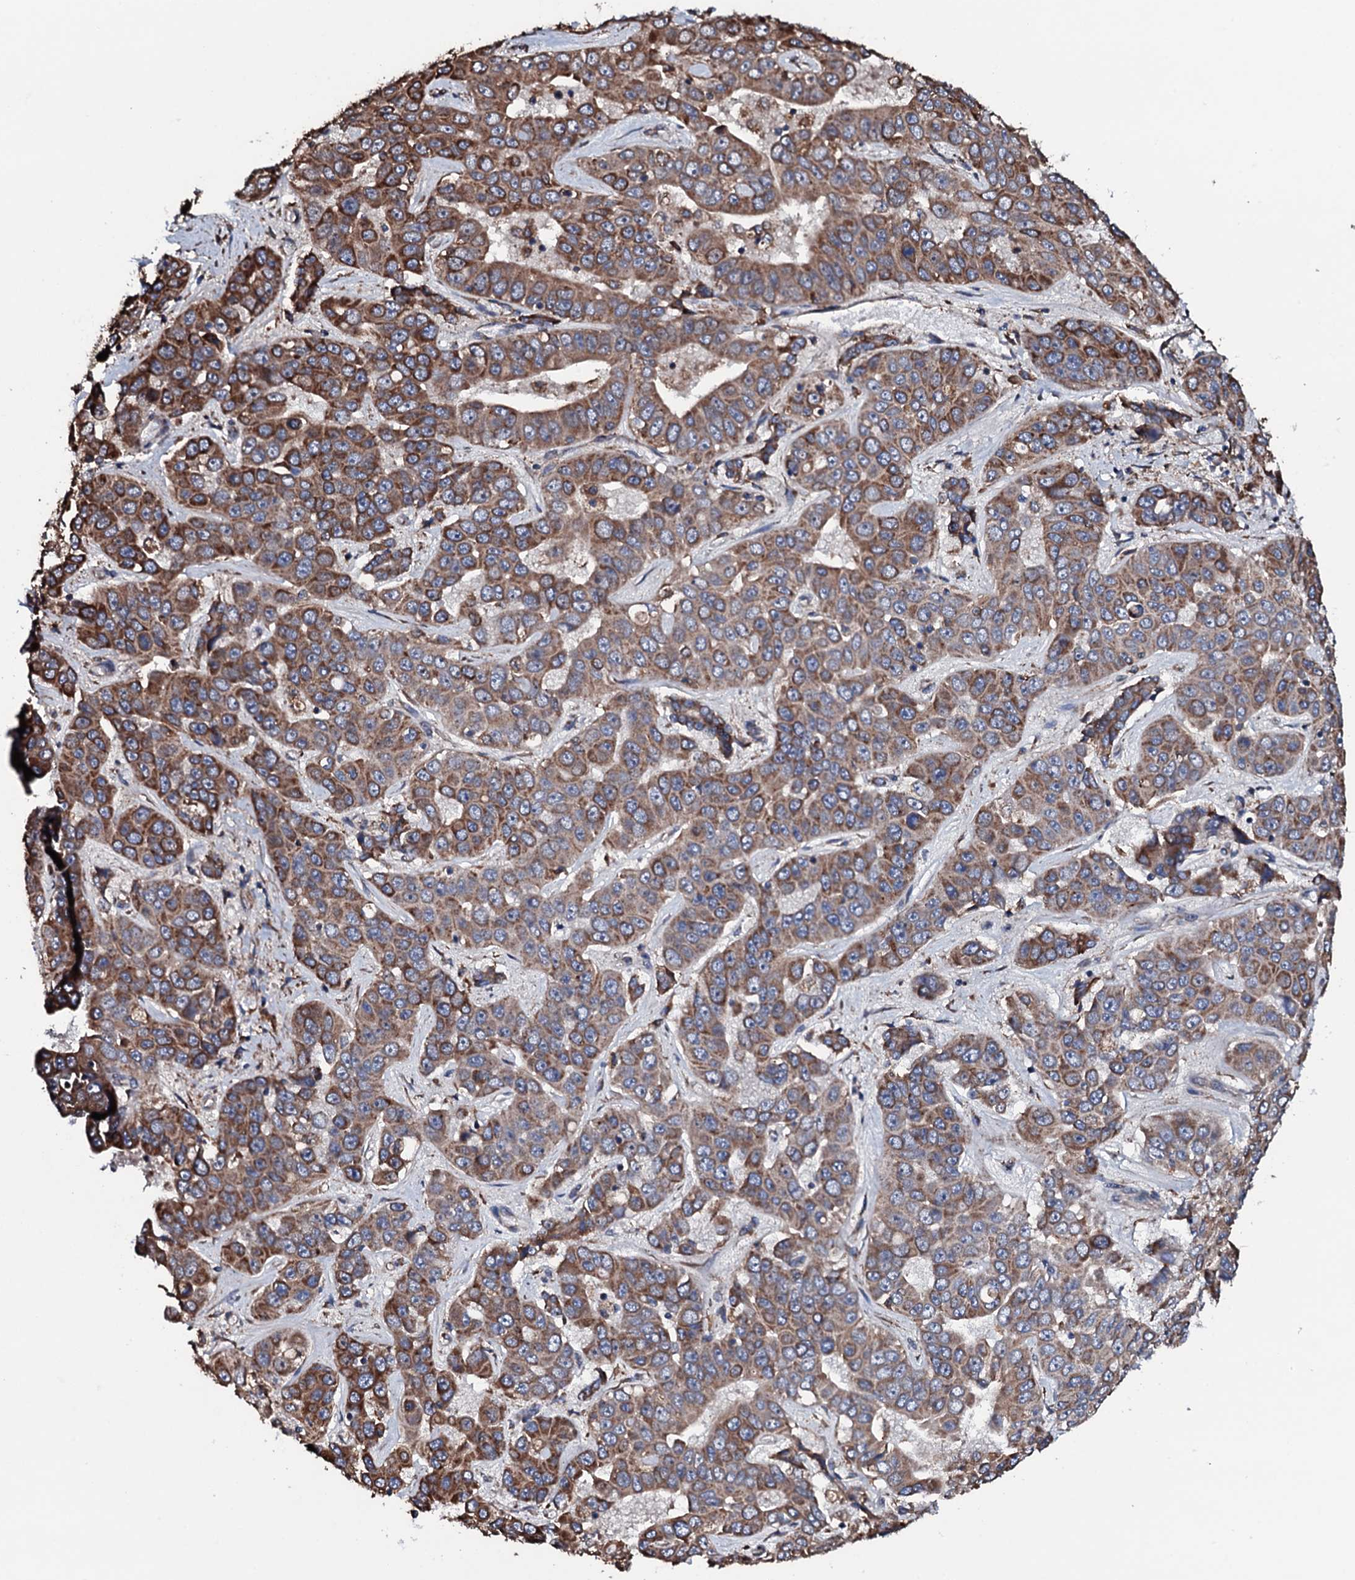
{"staining": {"intensity": "moderate", "quantity": ">75%", "location": "cytoplasmic/membranous"}, "tissue": "liver cancer", "cell_type": "Tumor cells", "image_type": "cancer", "snomed": [{"axis": "morphology", "description": "Cholangiocarcinoma"}, {"axis": "topography", "description": "Liver"}], "caption": "A micrograph of liver cancer (cholangiocarcinoma) stained for a protein reveals moderate cytoplasmic/membranous brown staining in tumor cells.", "gene": "RAB12", "patient": {"sex": "female", "age": 52}}